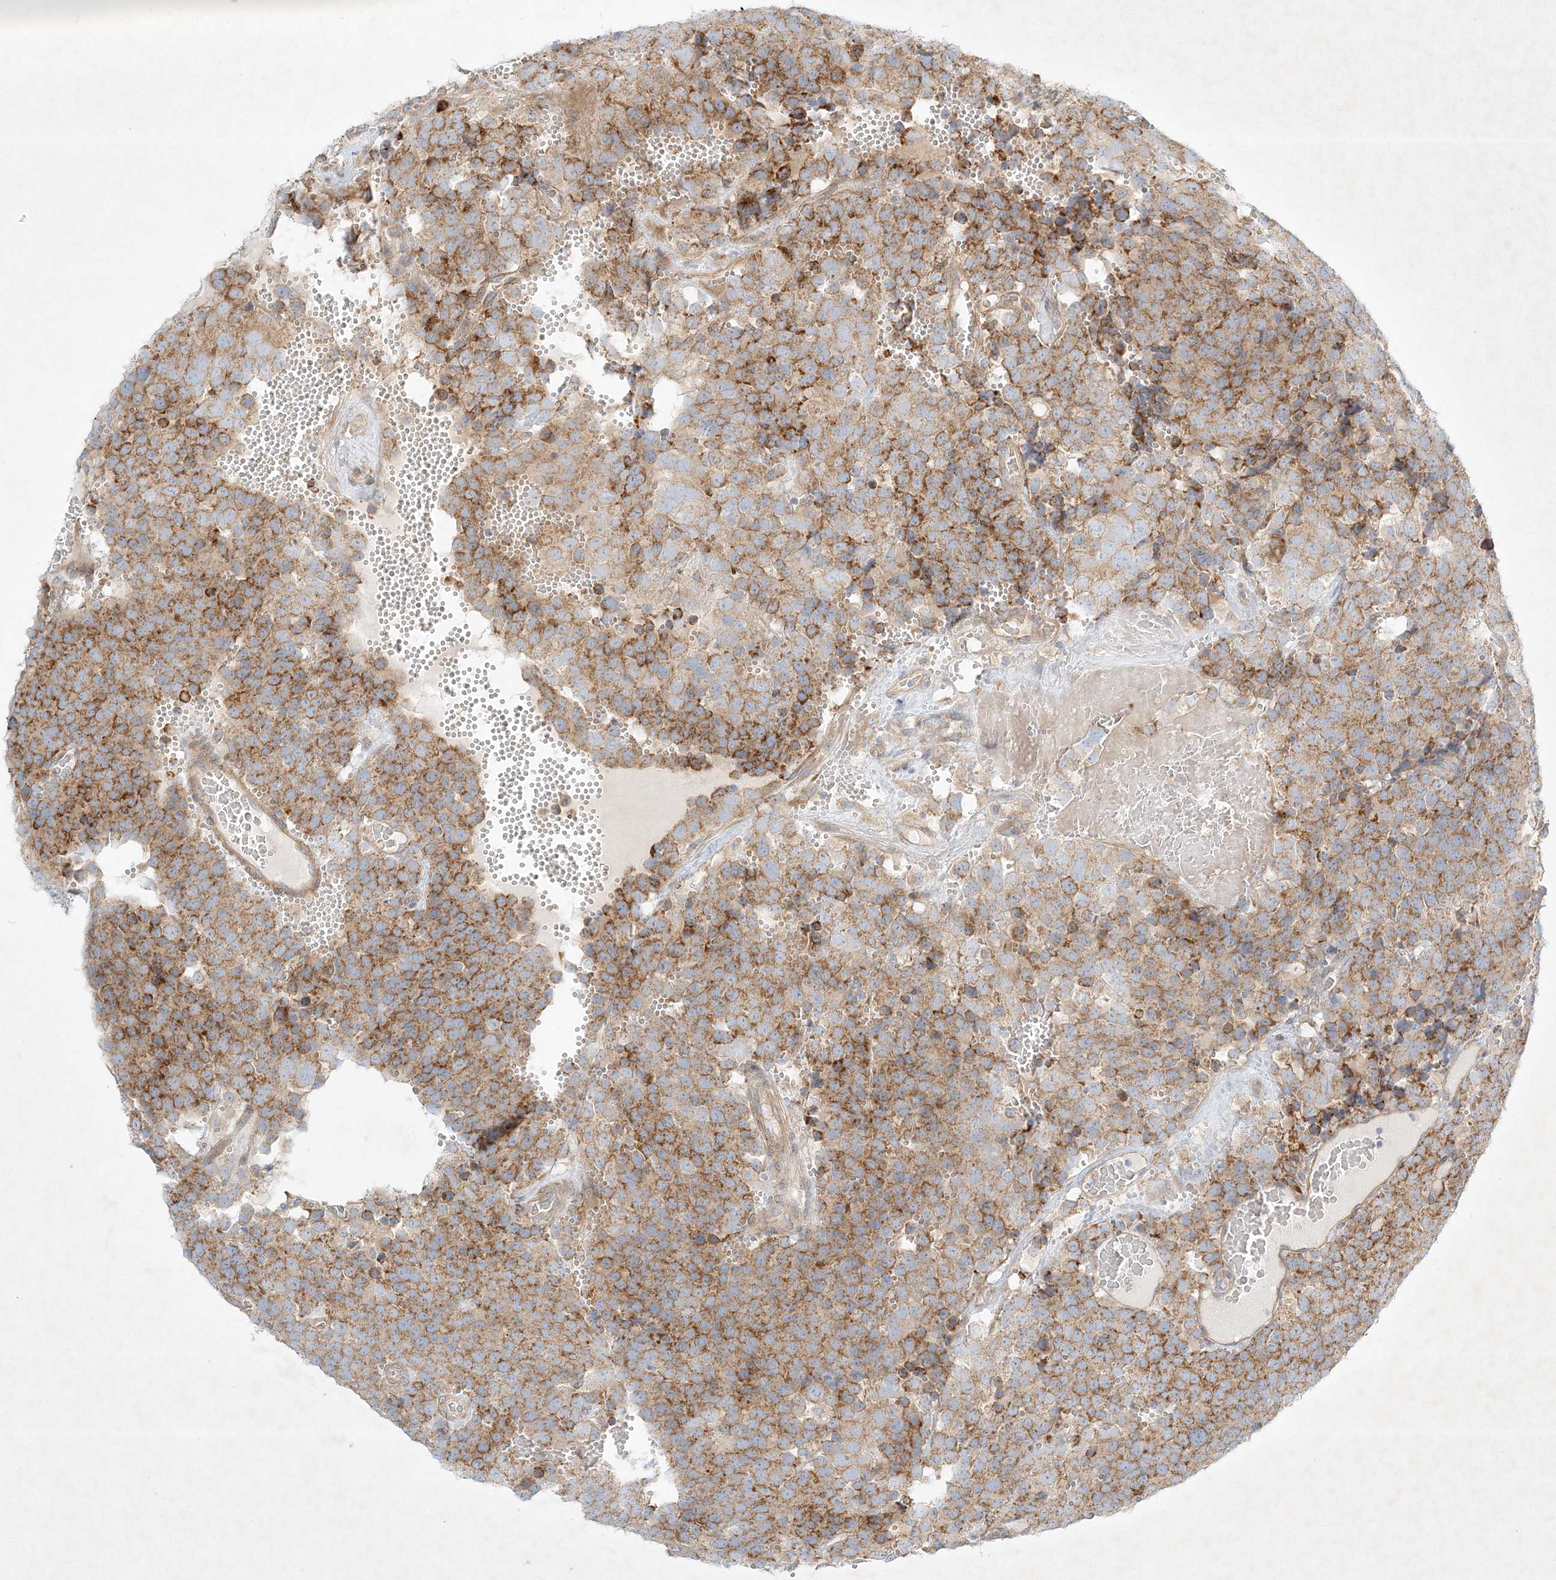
{"staining": {"intensity": "strong", "quantity": ">75%", "location": "cytoplasmic/membranous"}, "tissue": "testis cancer", "cell_type": "Tumor cells", "image_type": "cancer", "snomed": [{"axis": "morphology", "description": "Seminoma, NOS"}, {"axis": "topography", "description": "Testis"}], "caption": "Strong cytoplasmic/membranous expression for a protein is present in approximately >75% of tumor cells of testis cancer (seminoma) using immunohistochemistry (IHC).", "gene": "STK11IP", "patient": {"sex": "male", "age": 71}}